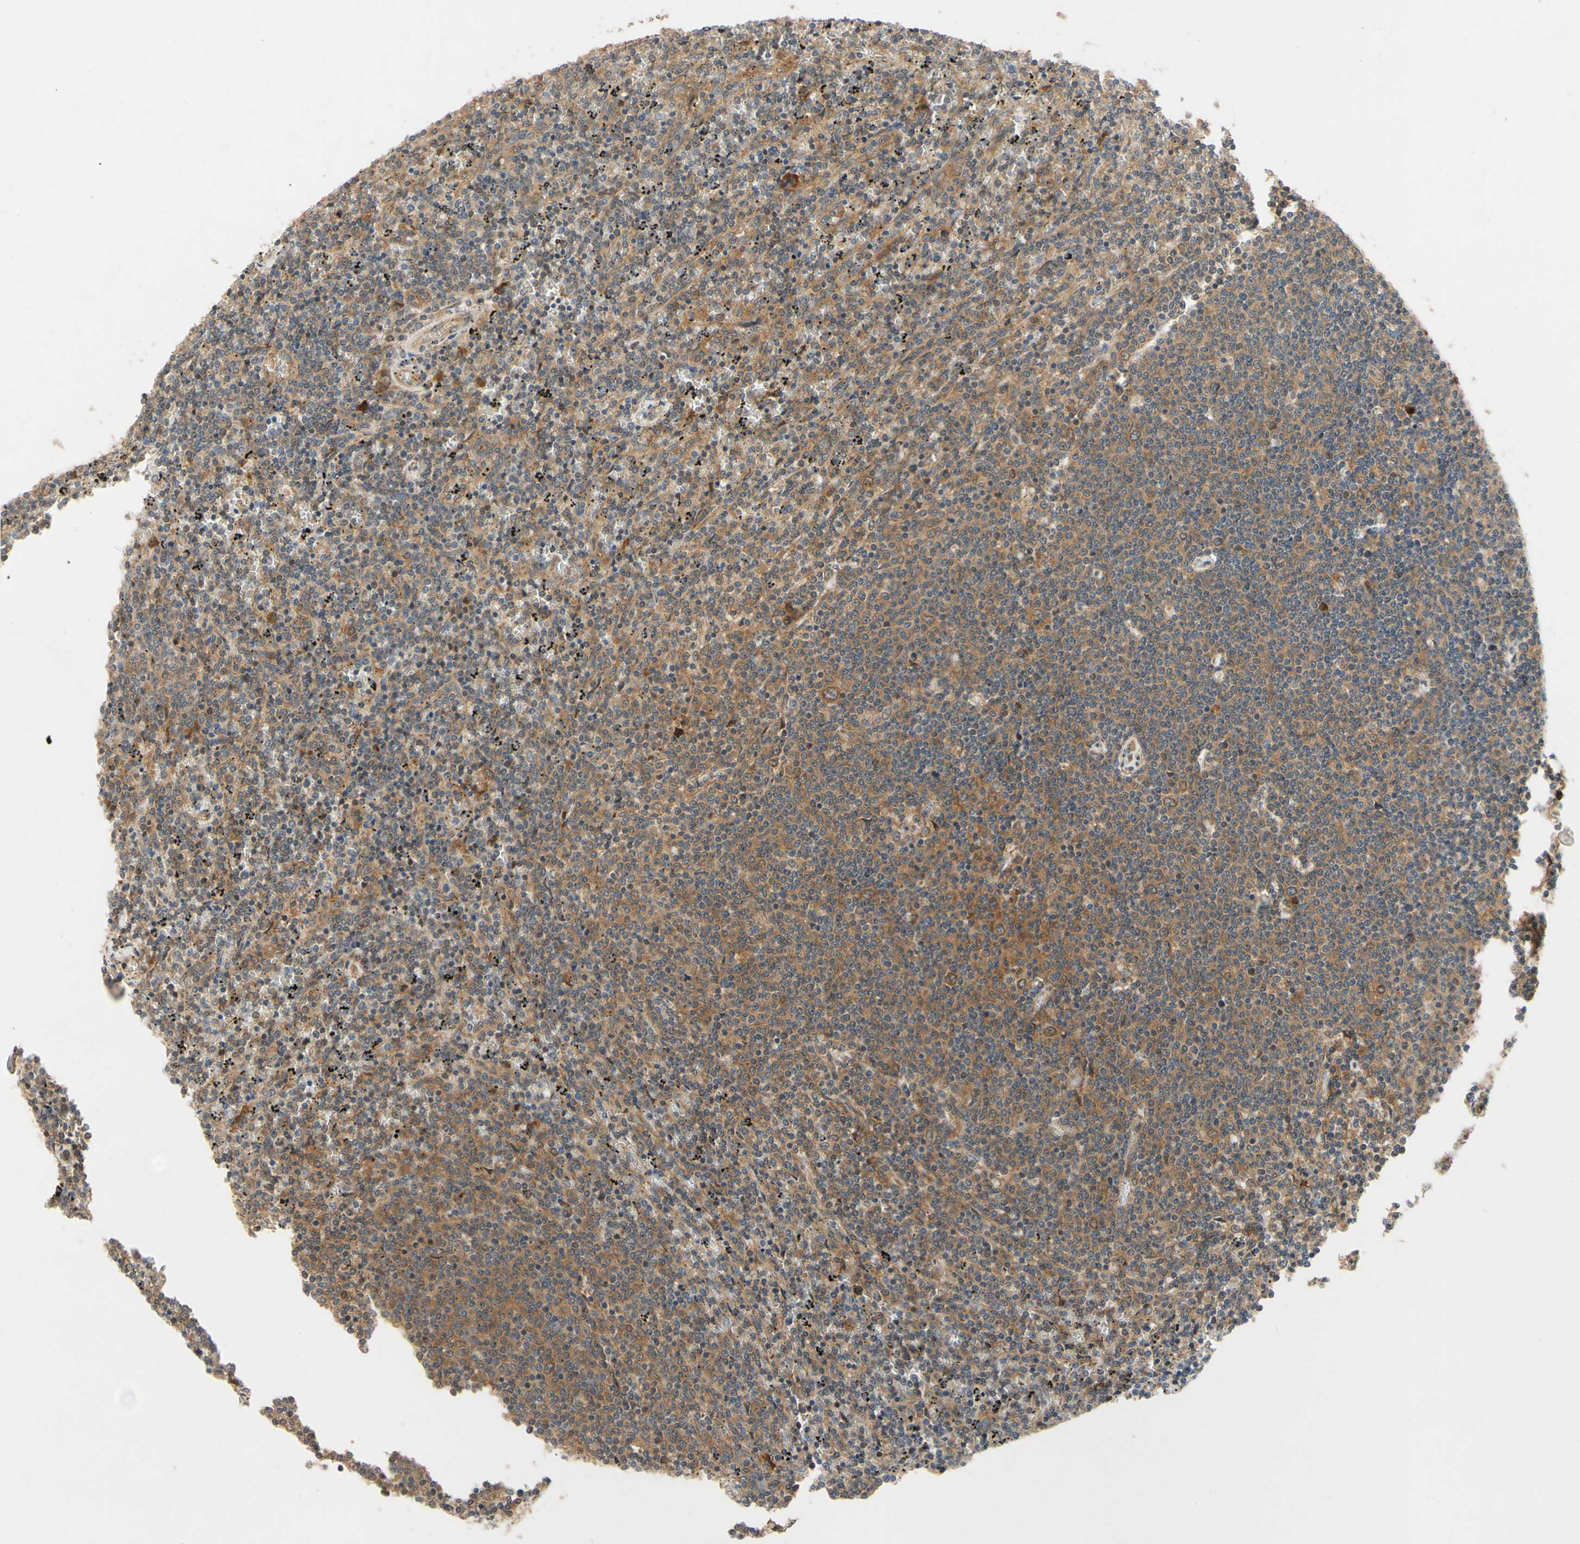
{"staining": {"intensity": "moderate", "quantity": "25%-75%", "location": "cytoplasmic/membranous"}, "tissue": "lymphoma", "cell_type": "Tumor cells", "image_type": "cancer", "snomed": [{"axis": "morphology", "description": "Malignant lymphoma, non-Hodgkin's type, Low grade"}, {"axis": "topography", "description": "Spleen"}], "caption": "Human malignant lymphoma, non-Hodgkin's type (low-grade) stained for a protein (brown) exhibits moderate cytoplasmic/membranous positive expression in about 25%-75% of tumor cells.", "gene": "TDRP", "patient": {"sex": "female", "age": 50}}